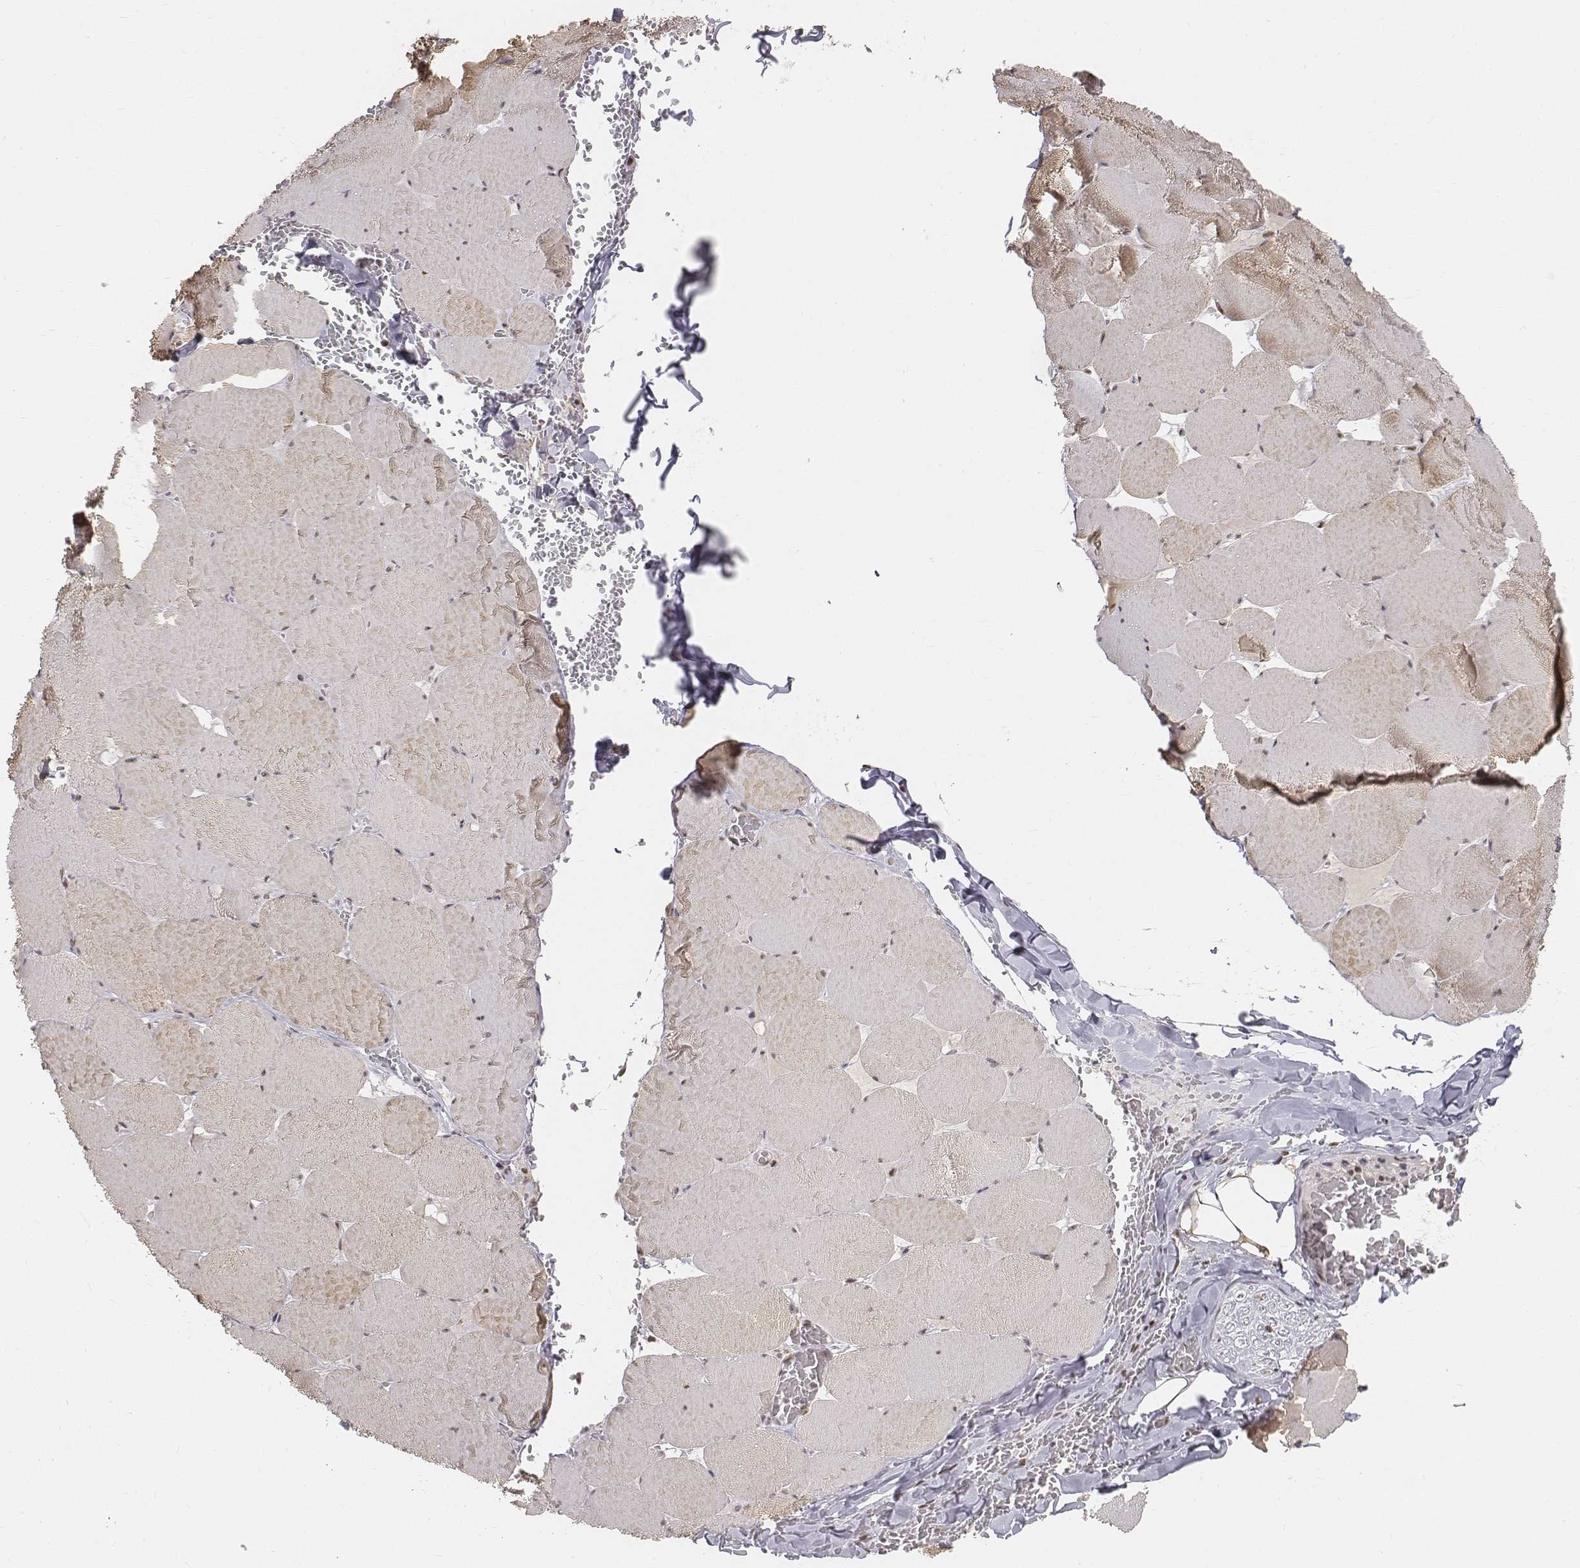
{"staining": {"intensity": "moderate", "quantity": "25%-75%", "location": "cytoplasmic/membranous,nuclear"}, "tissue": "skeletal muscle", "cell_type": "Myocytes", "image_type": "normal", "snomed": [{"axis": "morphology", "description": "Normal tissue, NOS"}, {"axis": "morphology", "description": "Malignant melanoma, Metastatic site"}, {"axis": "topography", "description": "Skeletal muscle"}], "caption": "The photomicrograph displays immunohistochemical staining of benign skeletal muscle. There is moderate cytoplasmic/membranous,nuclear positivity is seen in approximately 25%-75% of myocytes.", "gene": "PHF6", "patient": {"sex": "male", "age": 50}}